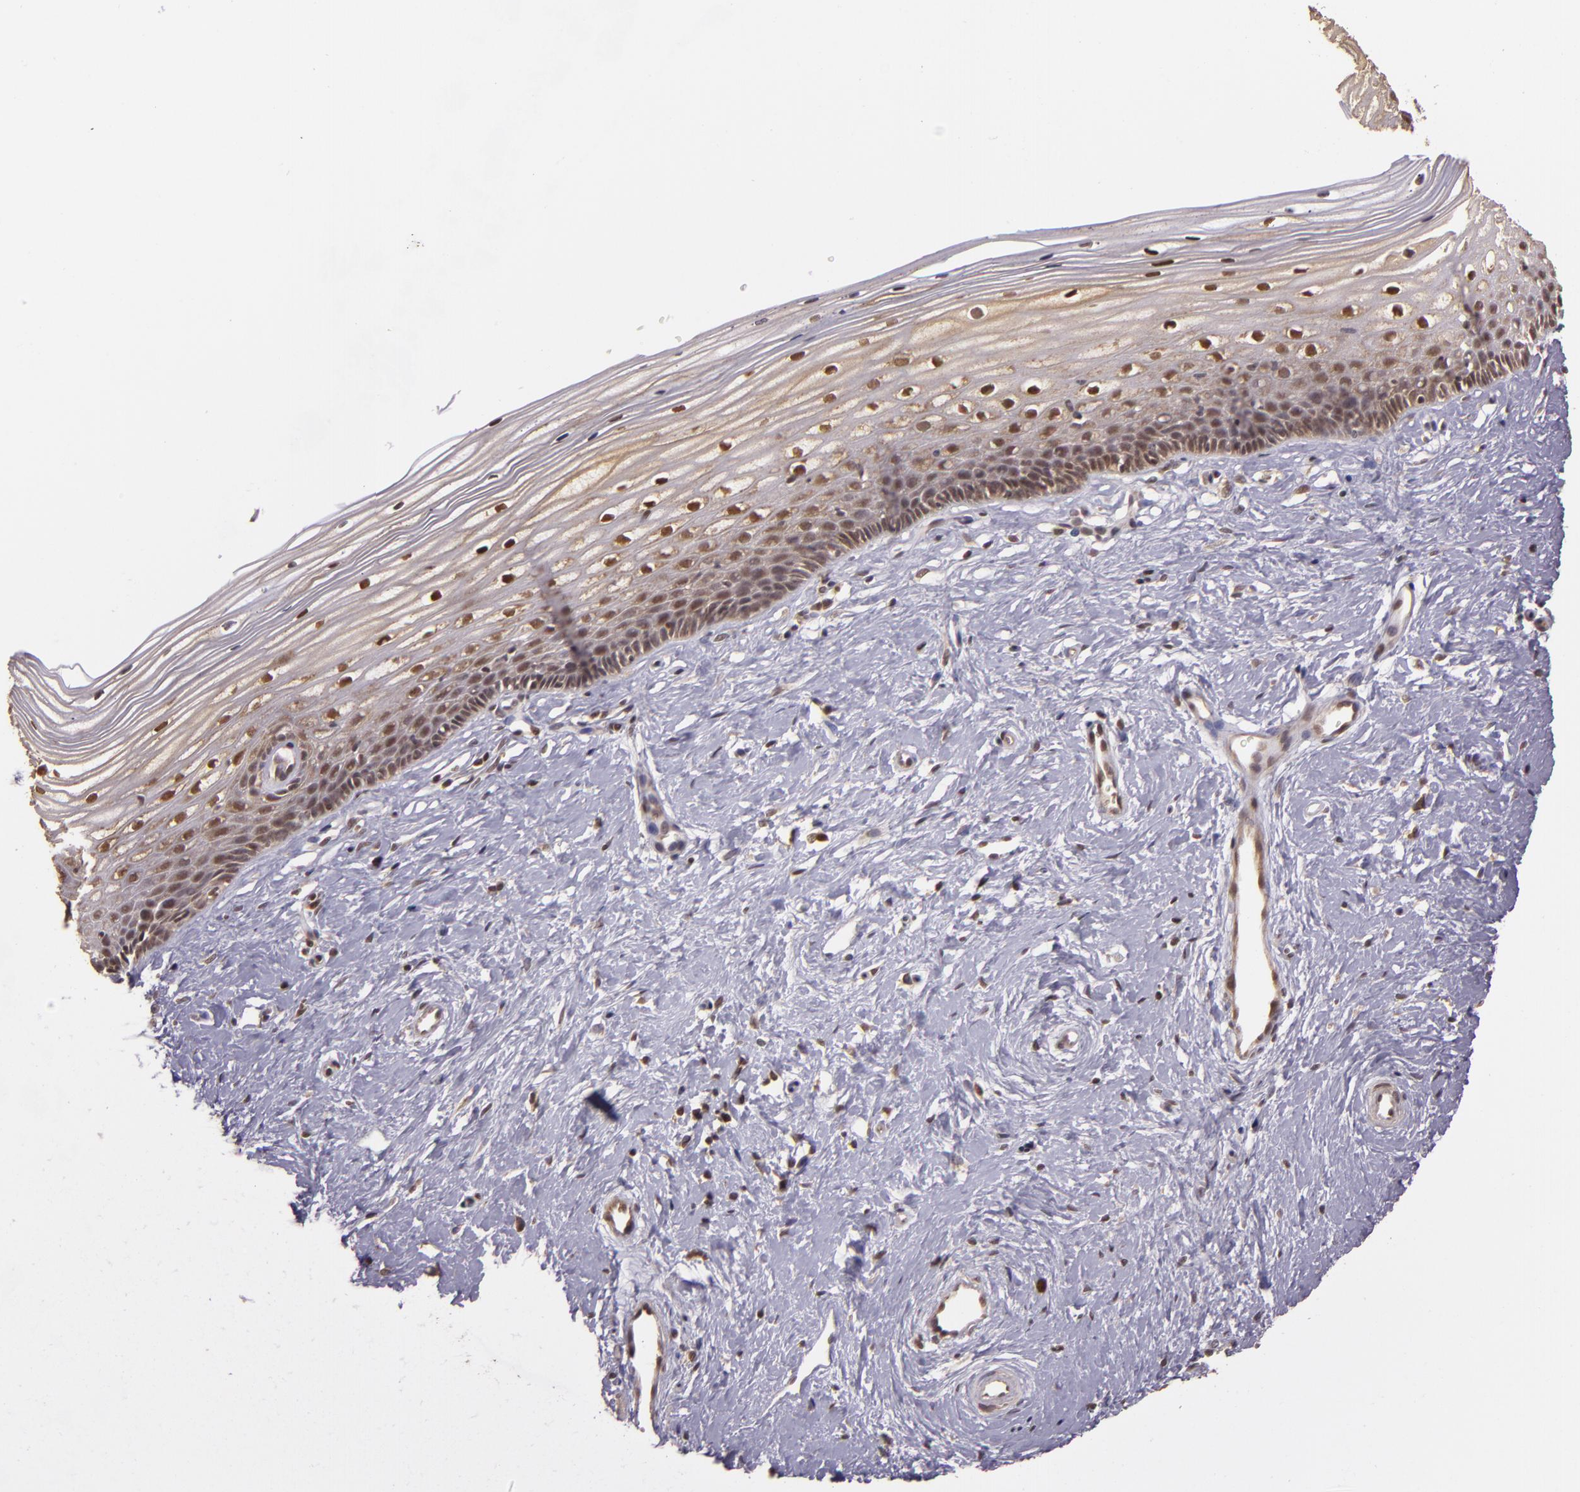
{"staining": {"intensity": "moderate", "quantity": ">75%", "location": "cytoplasmic/membranous"}, "tissue": "cervix", "cell_type": "Glandular cells", "image_type": "normal", "snomed": [{"axis": "morphology", "description": "Normal tissue, NOS"}, {"axis": "topography", "description": "Cervix"}], "caption": "Cervix was stained to show a protein in brown. There is medium levels of moderate cytoplasmic/membranous expression in approximately >75% of glandular cells.", "gene": "TXNRD2", "patient": {"sex": "female", "age": 40}}